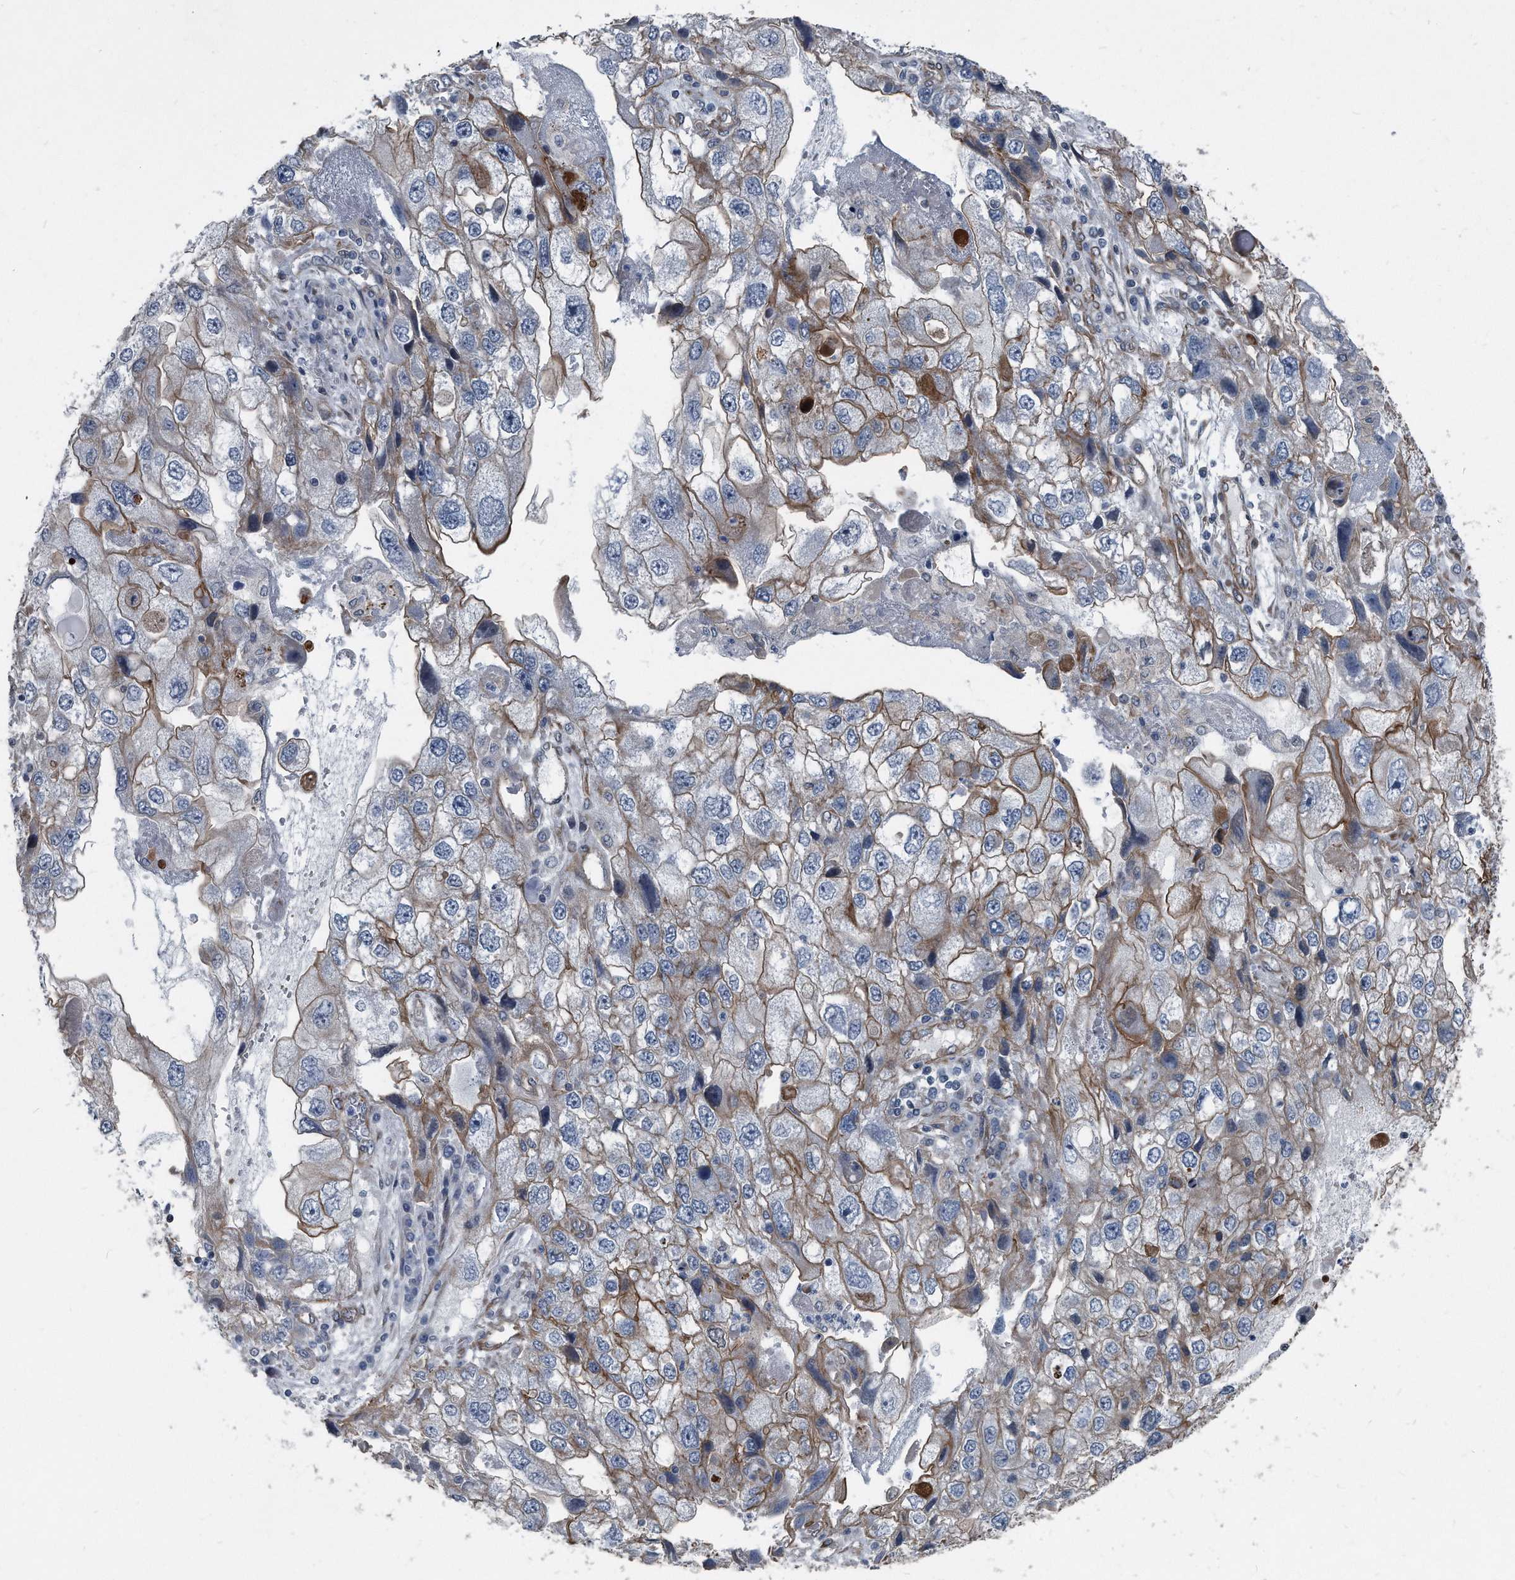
{"staining": {"intensity": "moderate", "quantity": "25%-75%", "location": "cytoplasmic/membranous"}, "tissue": "endometrial cancer", "cell_type": "Tumor cells", "image_type": "cancer", "snomed": [{"axis": "morphology", "description": "Adenocarcinoma, NOS"}, {"axis": "topography", "description": "Endometrium"}], "caption": "Tumor cells demonstrate moderate cytoplasmic/membranous staining in approximately 25%-75% of cells in adenocarcinoma (endometrial). The staining is performed using DAB brown chromogen to label protein expression. The nuclei are counter-stained blue using hematoxylin.", "gene": "PLEC", "patient": {"sex": "female", "age": 49}}